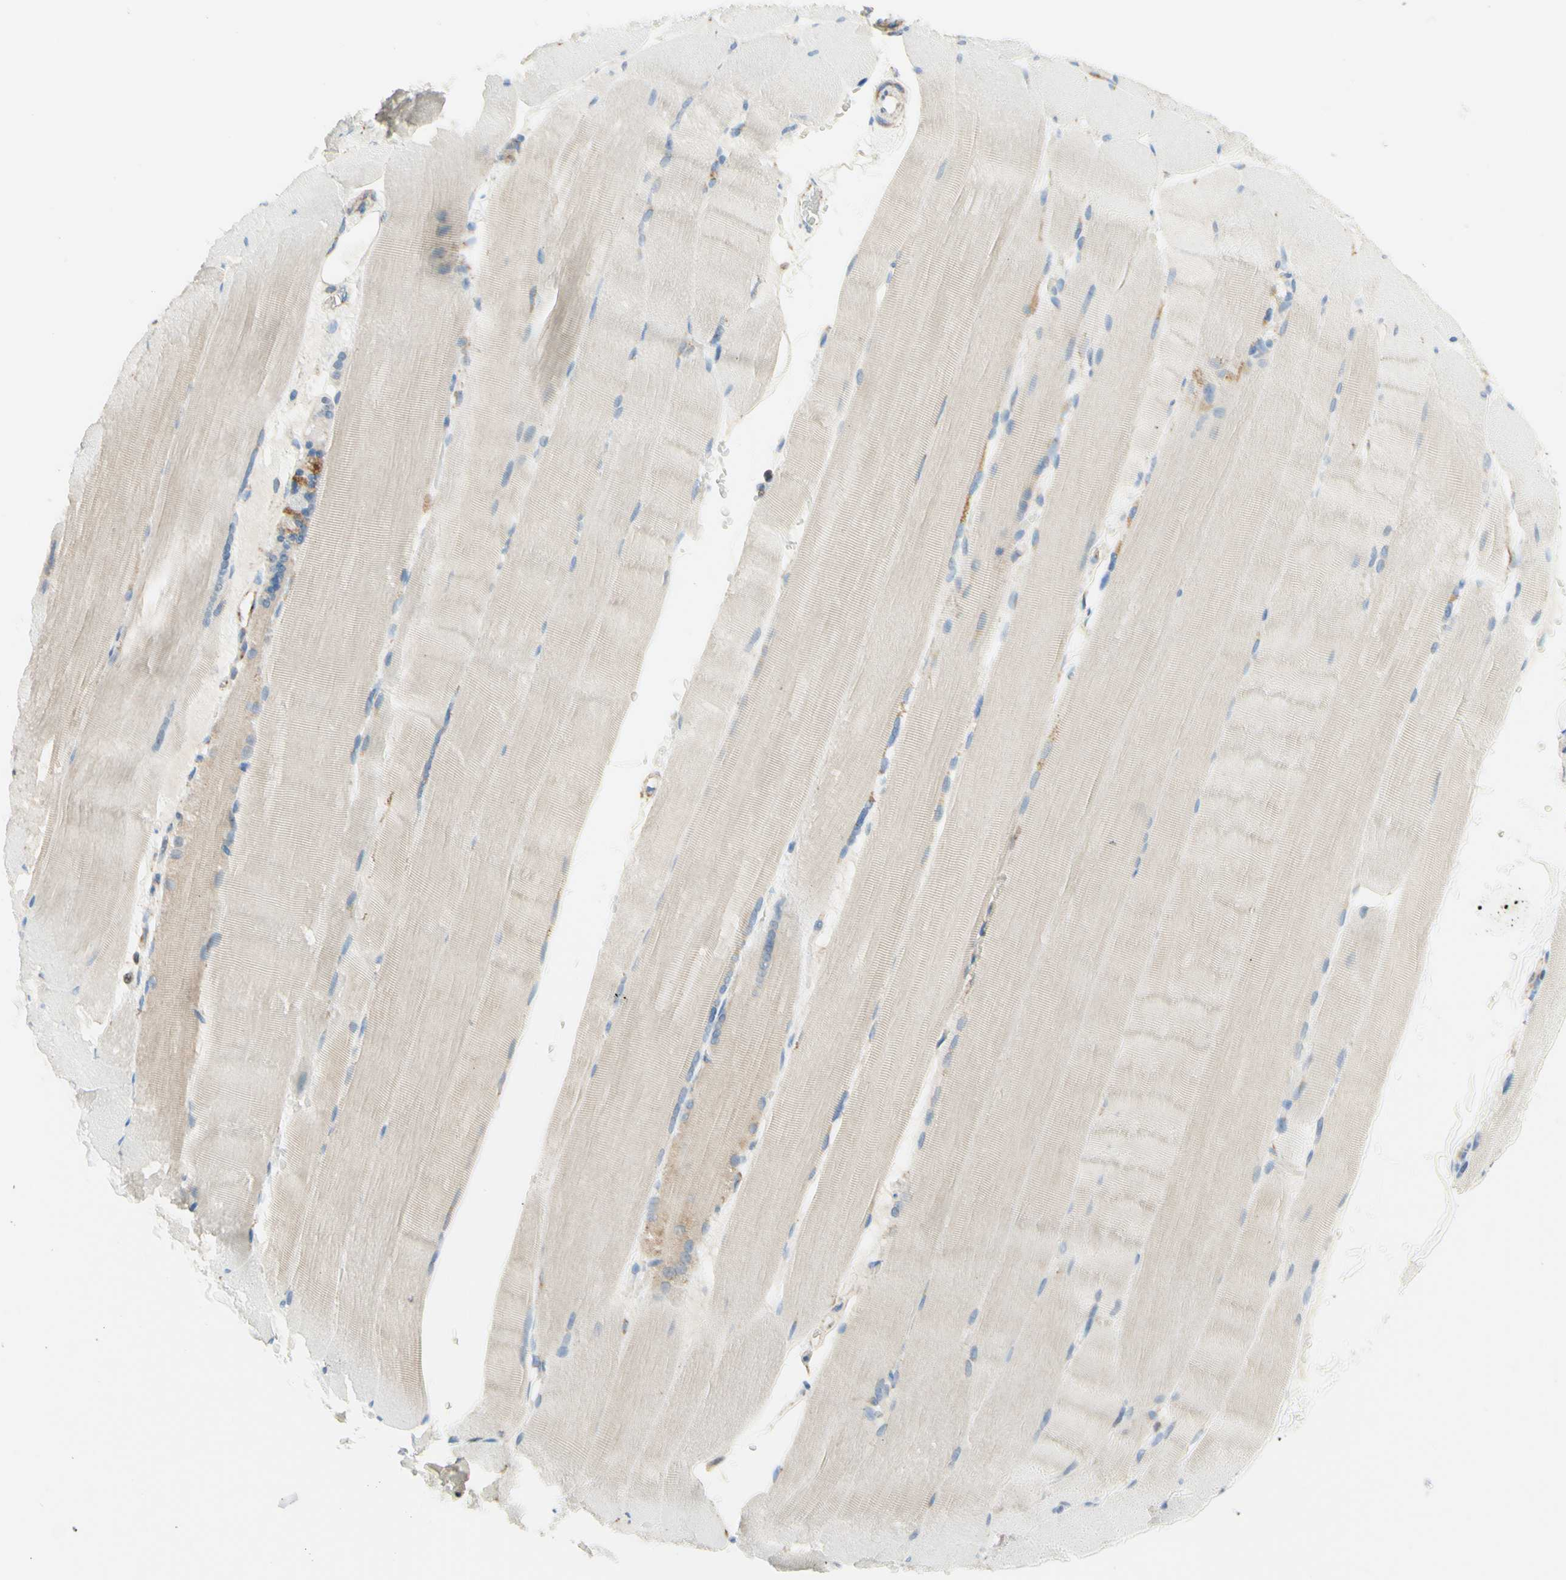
{"staining": {"intensity": "negative", "quantity": "none", "location": "none"}, "tissue": "skeletal muscle", "cell_type": "Myocytes", "image_type": "normal", "snomed": [{"axis": "morphology", "description": "Normal tissue, NOS"}, {"axis": "topography", "description": "Skin"}, {"axis": "topography", "description": "Skeletal muscle"}], "caption": "Immunohistochemistry (IHC) photomicrograph of normal skeletal muscle stained for a protein (brown), which shows no expression in myocytes.", "gene": "ARMC10", "patient": {"sex": "male", "age": 83}}